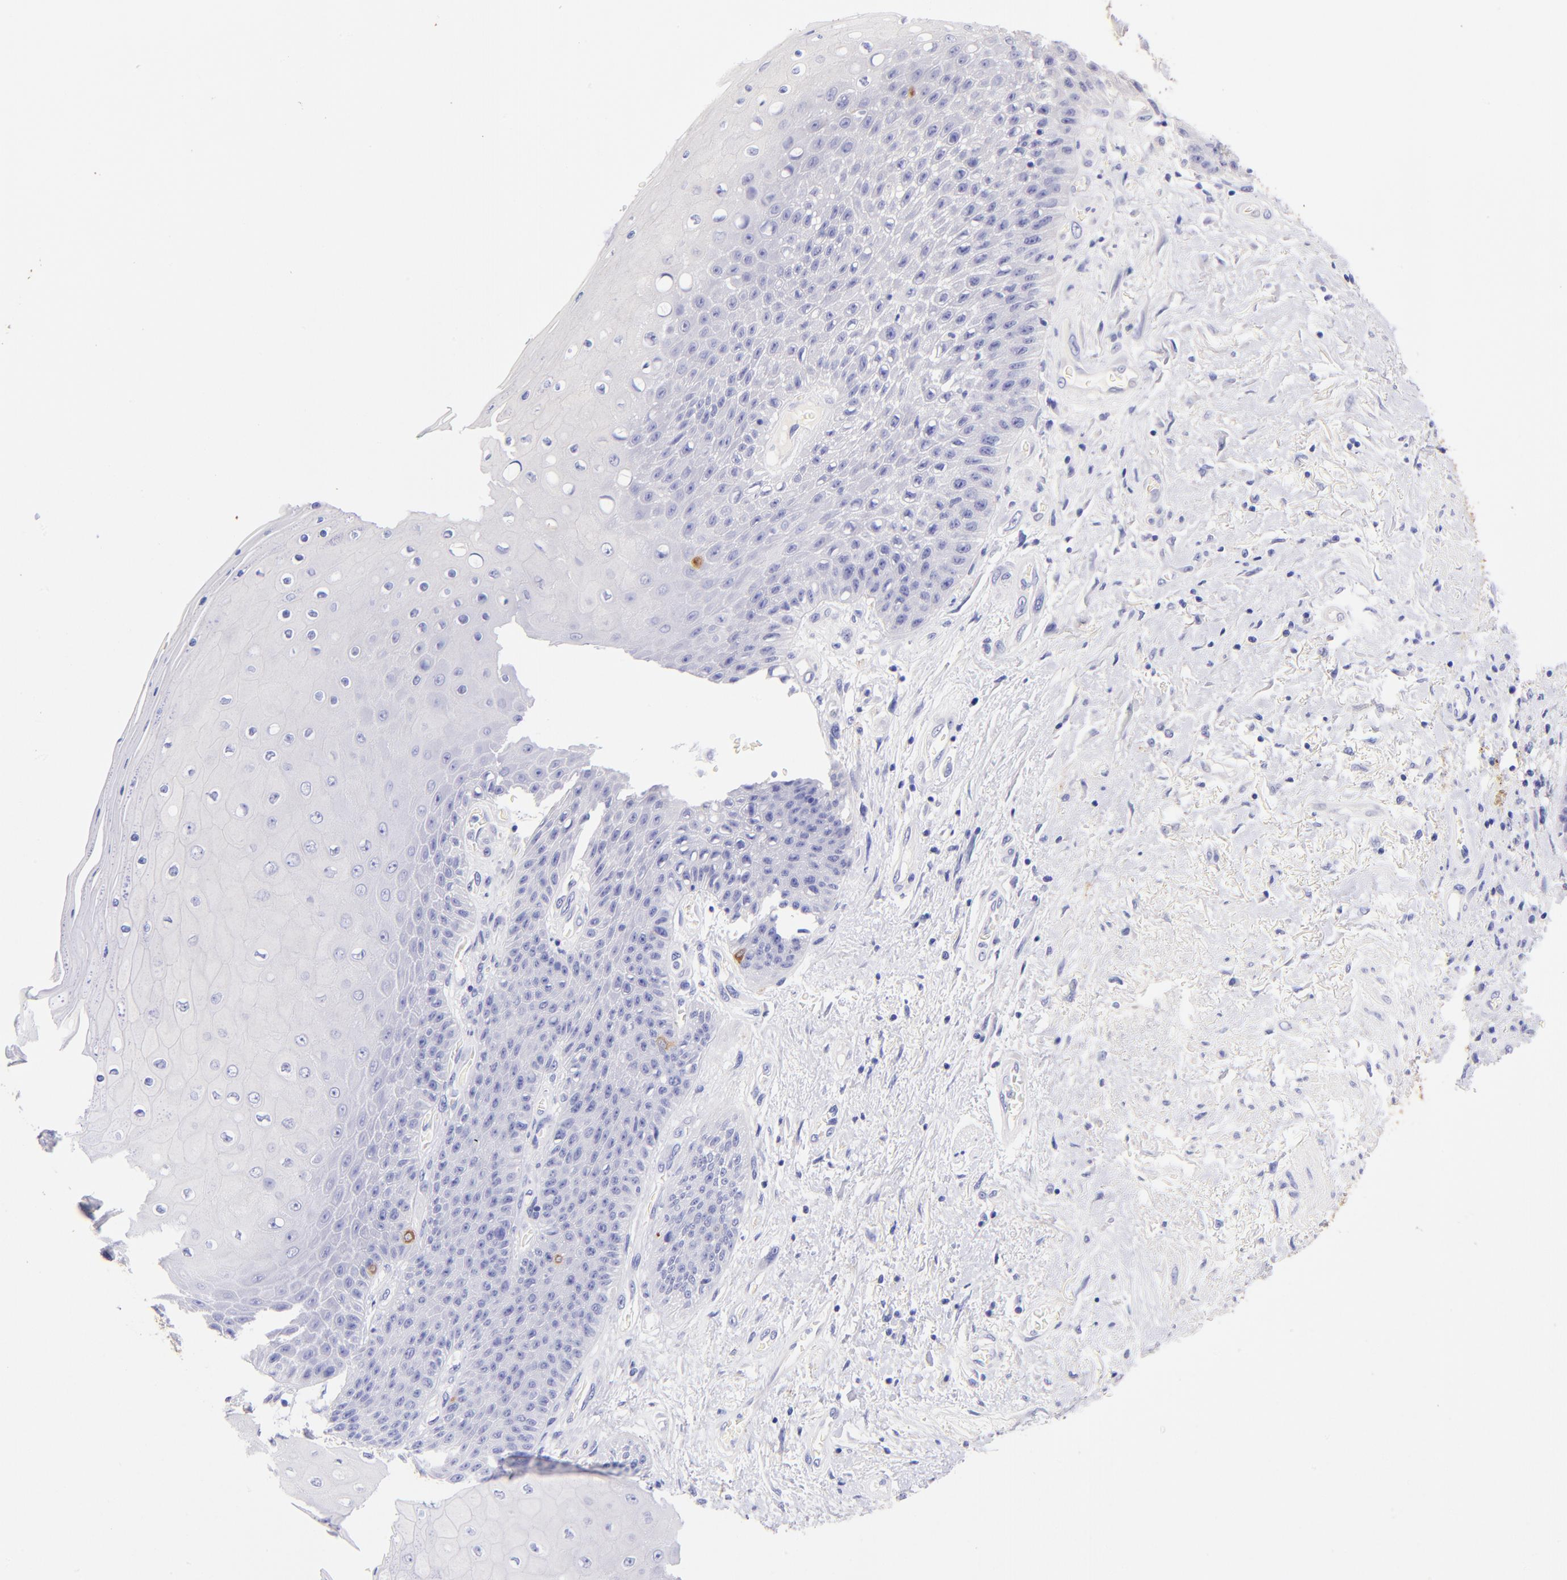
{"staining": {"intensity": "negative", "quantity": "none", "location": "none"}, "tissue": "skin", "cell_type": "Epidermal cells", "image_type": "normal", "snomed": [{"axis": "morphology", "description": "Normal tissue, NOS"}, {"axis": "topography", "description": "Anal"}], "caption": "This image is of benign skin stained with IHC to label a protein in brown with the nuclei are counter-stained blue. There is no staining in epidermal cells.", "gene": "RAB3B", "patient": {"sex": "female", "age": 46}}